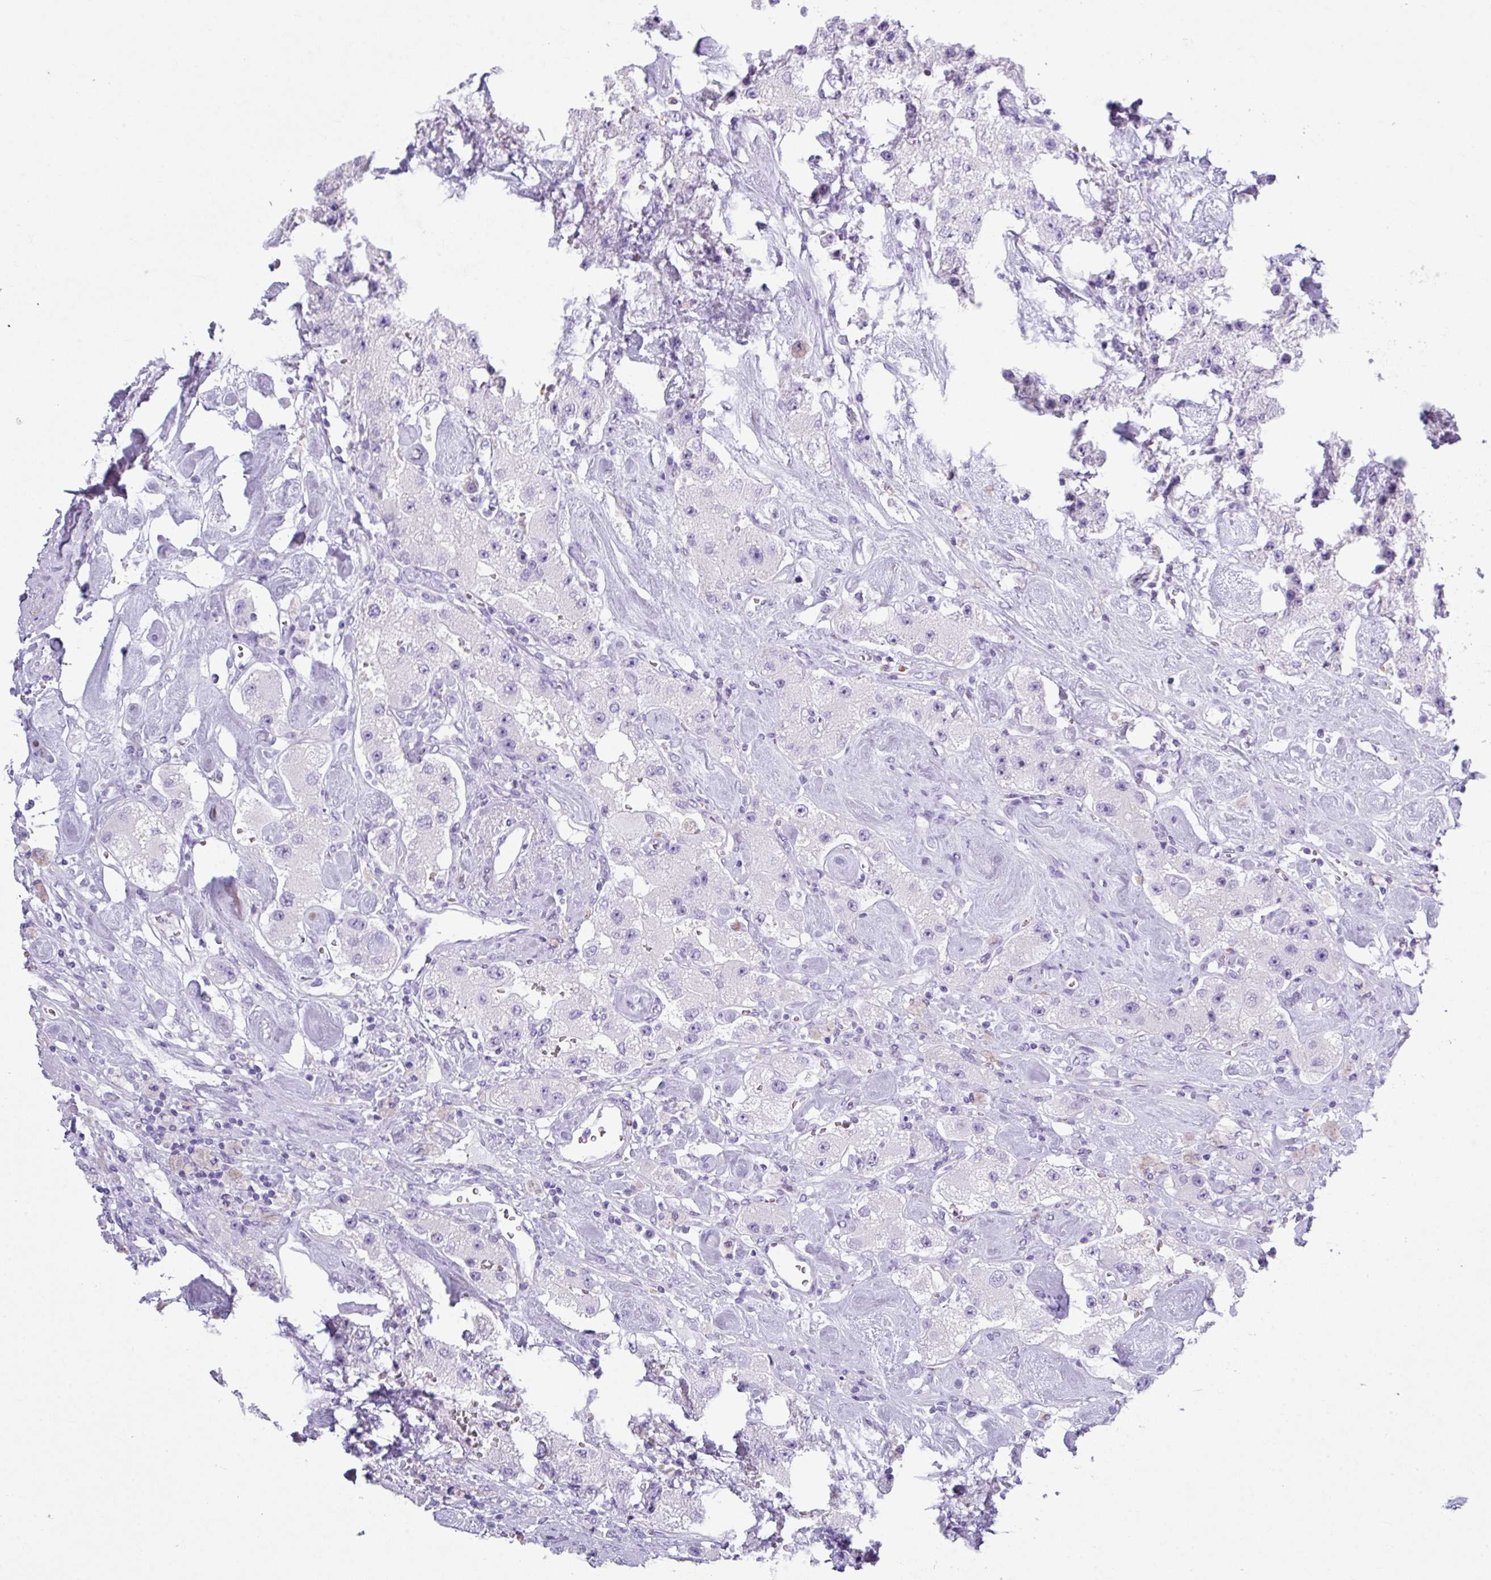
{"staining": {"intensity": "negative", "quantity": "none", "location": "none"}, "tissue": "carcinoid", "cell_type": "Tumor cells", "image_type": "cancer", "snomed": [{"axis": "morphology", "description": "Carcinoid, malignant, NOS"}, {"axis": "topography", "description": "Pancreas"}], "caption": "DAB (3,3'-diaminobenzidine) immunohistochemical staining of malignant carcinoid displays no significant staining in tumor cells.", "gene": "ZNF568", "patient": {"sex": "male", "age": 41}}